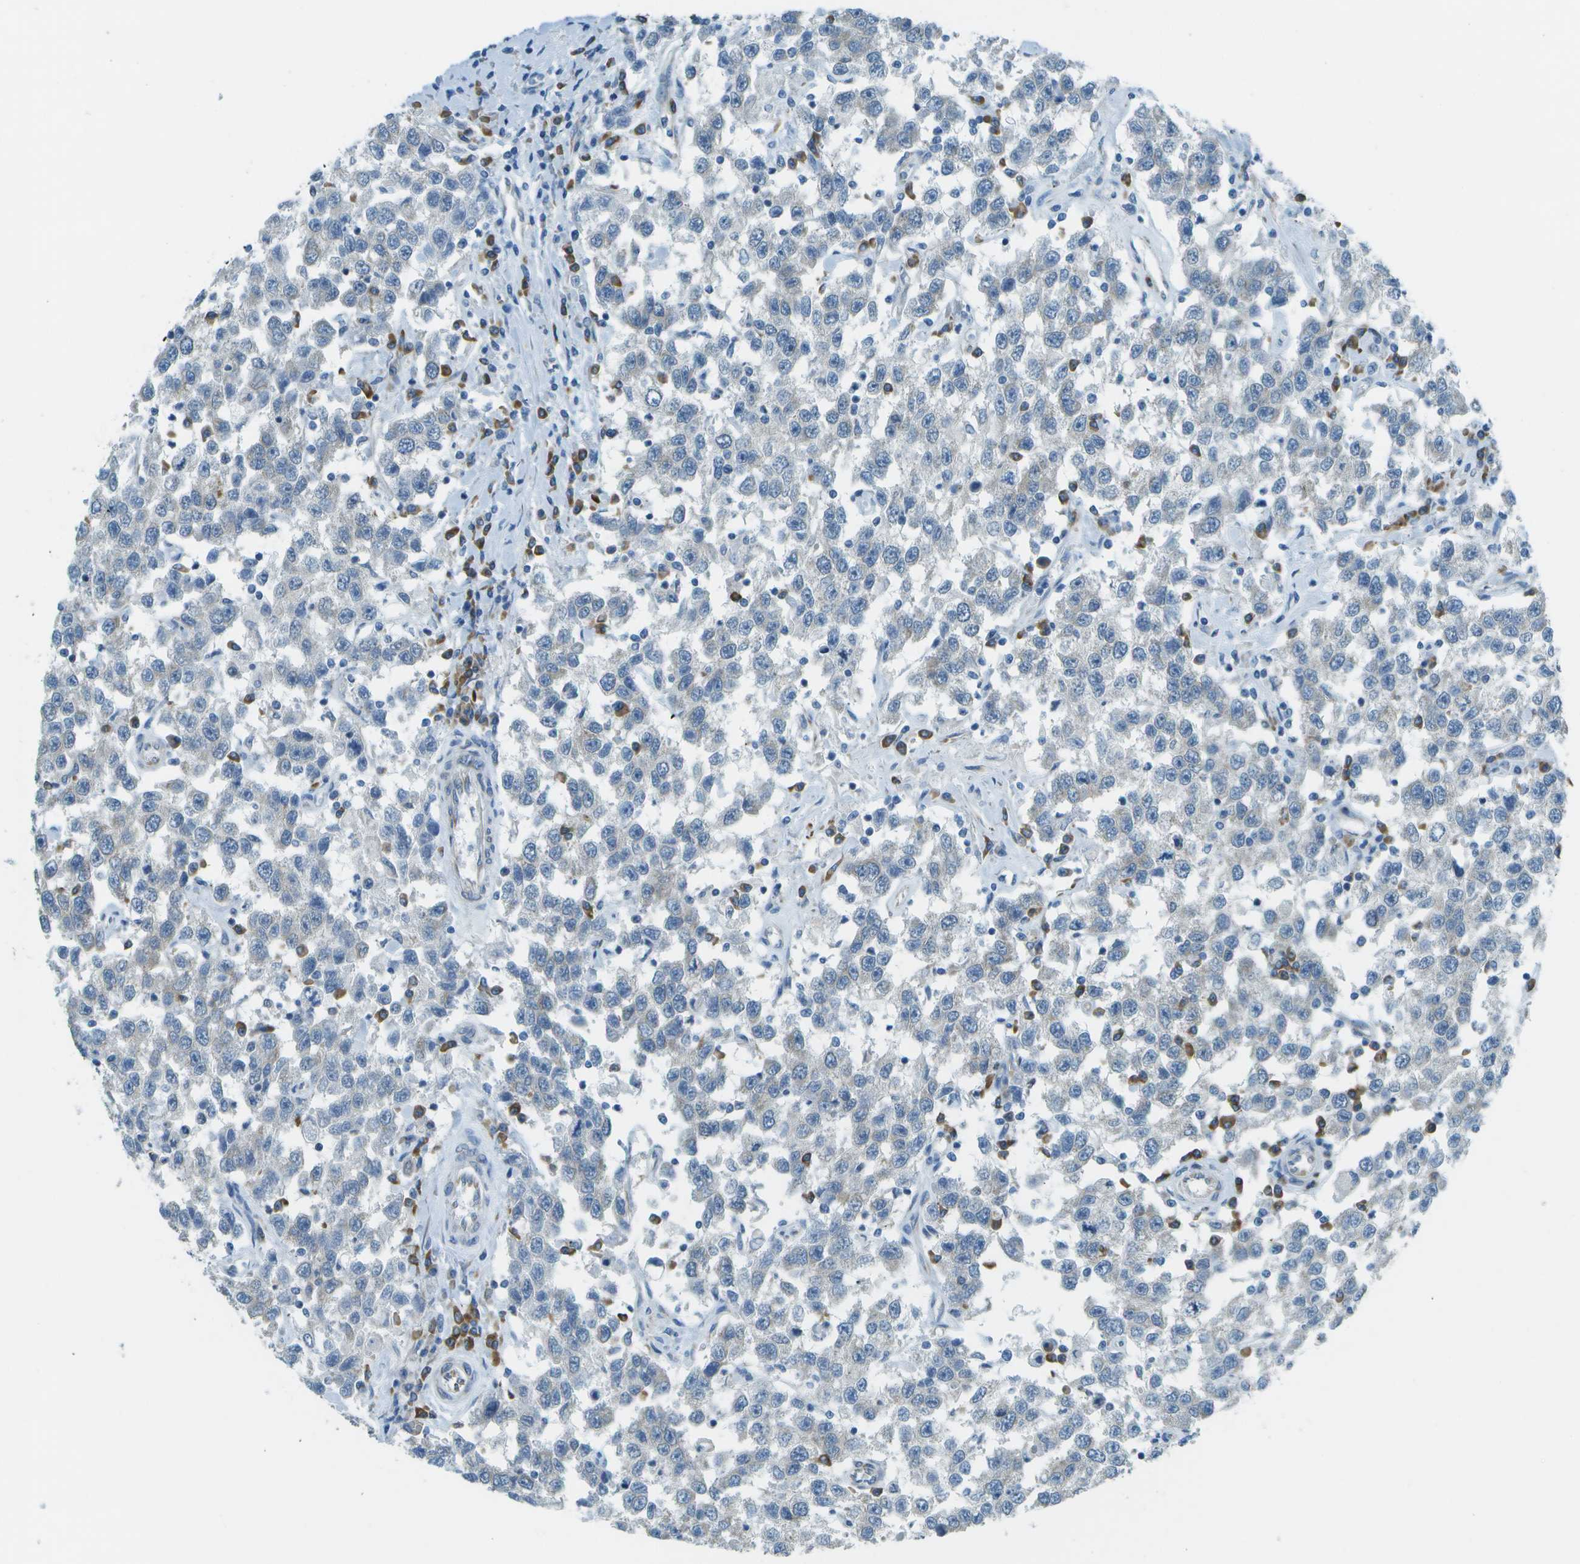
{"staining": {"intensity": "negative", "quantity": "none", "location": "none"}, "tissue": "testis cancer", "cell_type": "Tumor cells", "image_type": "cancer", "snomed": [{"axis": "morphology", "description": "Seminoma, NOS"}, {"axis": "topography", "description": "Testis"}], "caption": "Tumor cells are negative for brown protein staining in testis cancer. The staining is performed using DAB (3,3'-diaminobenzidine) brown chromogen with nuclei counter-stained in using hematoxylin.", "gene": "KCTD3", "patient": {"sex": "male", "age": 41}}